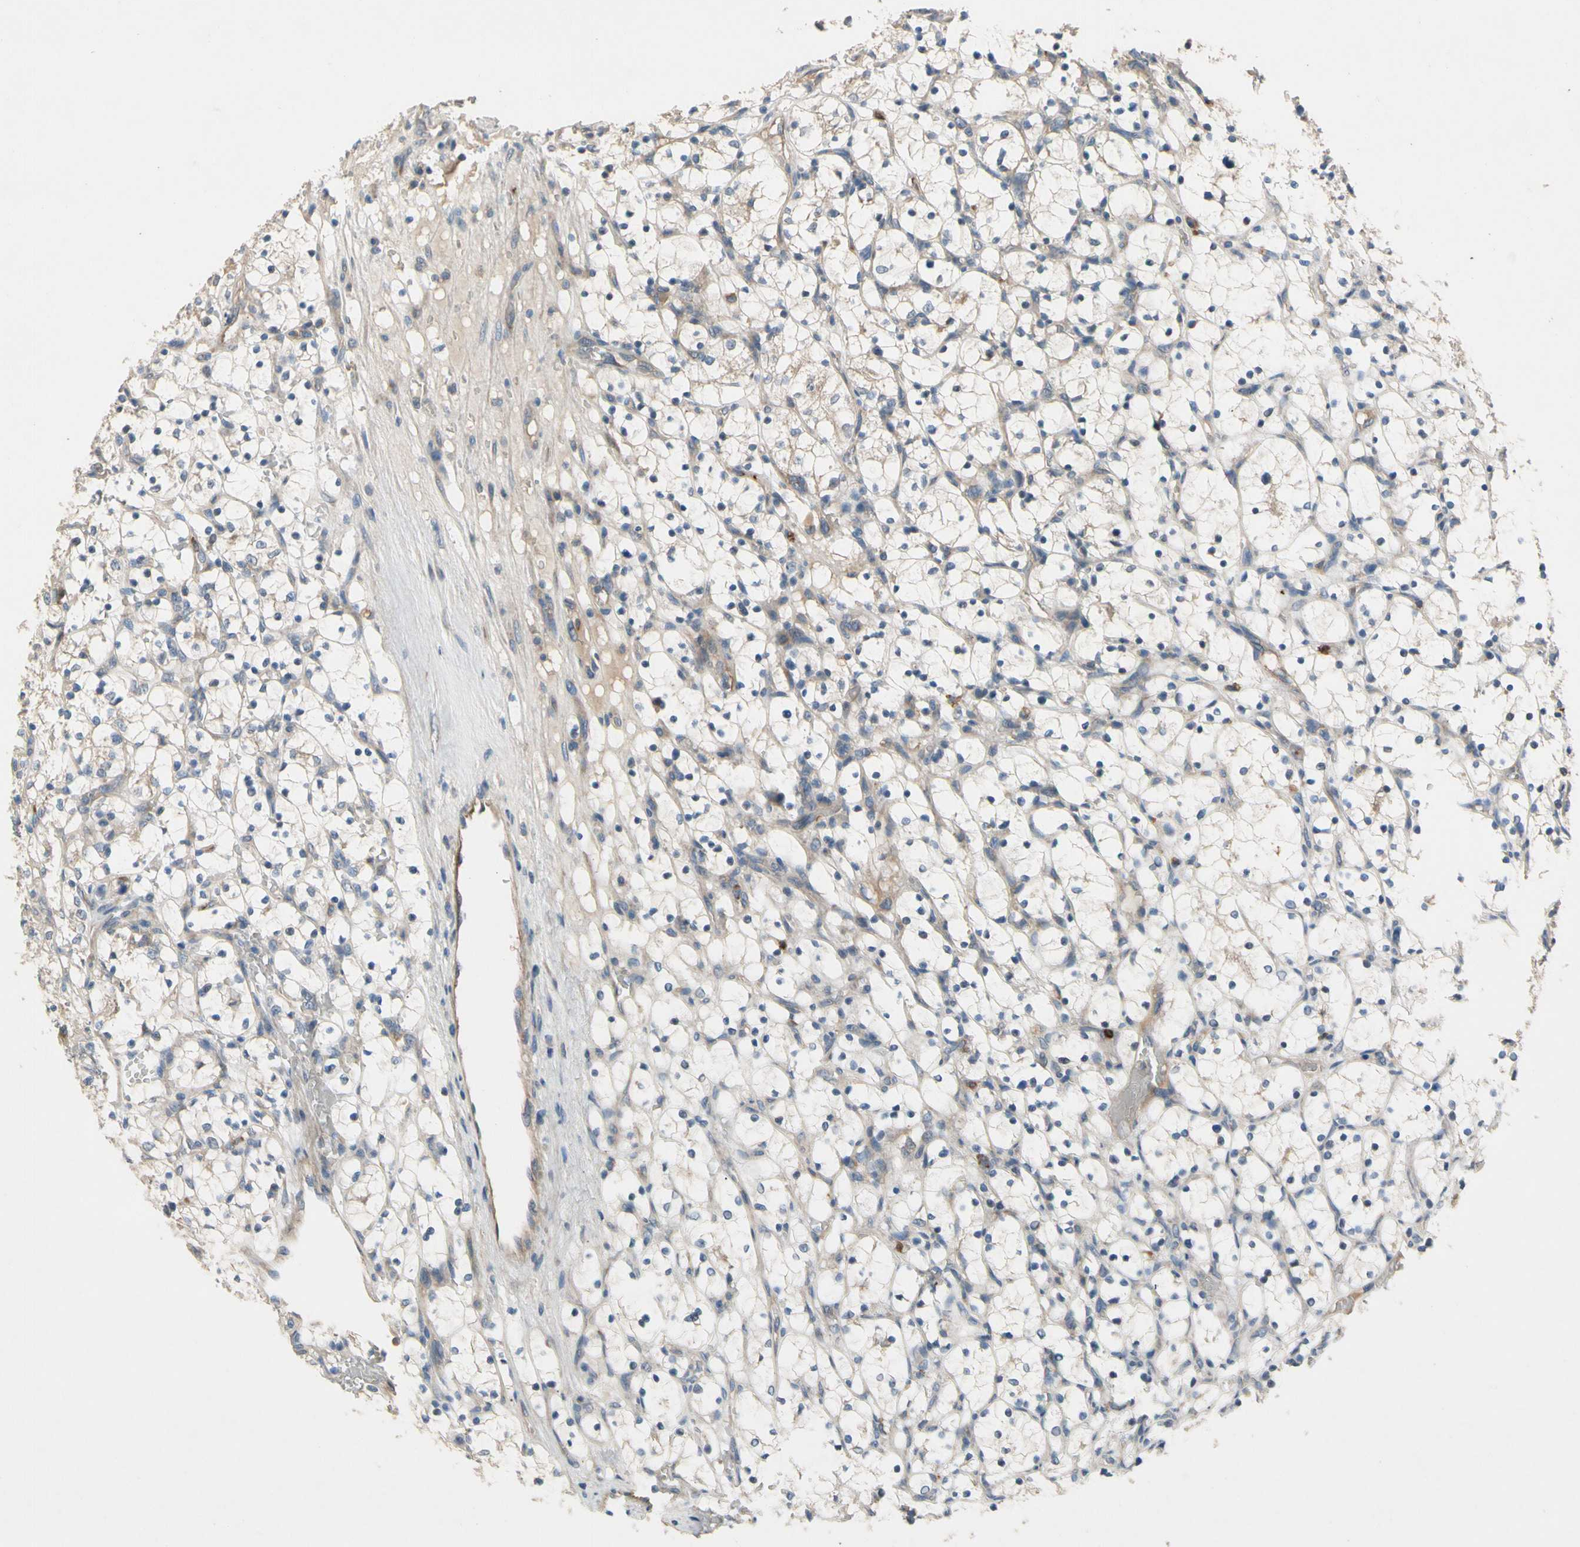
{"staining": {"intensity": "negative", "quantity": "none", "location": "none"}, "tissue": "renal cancer", "cell_type": "Tumor cells", "image_type": "cancer", "snomed": [{"axis": "morphology", "description": "Adenocarcinoma, NOS"}, {"axis": "topography", "description": "Kidney"}], "caption": "Adenocarcinoma (renal) was stained to show a protein in brown. There is no significant staining in tumor cells.", "gene": "SIGLEC5", "patient": {"sex": "female", "age": 69}}